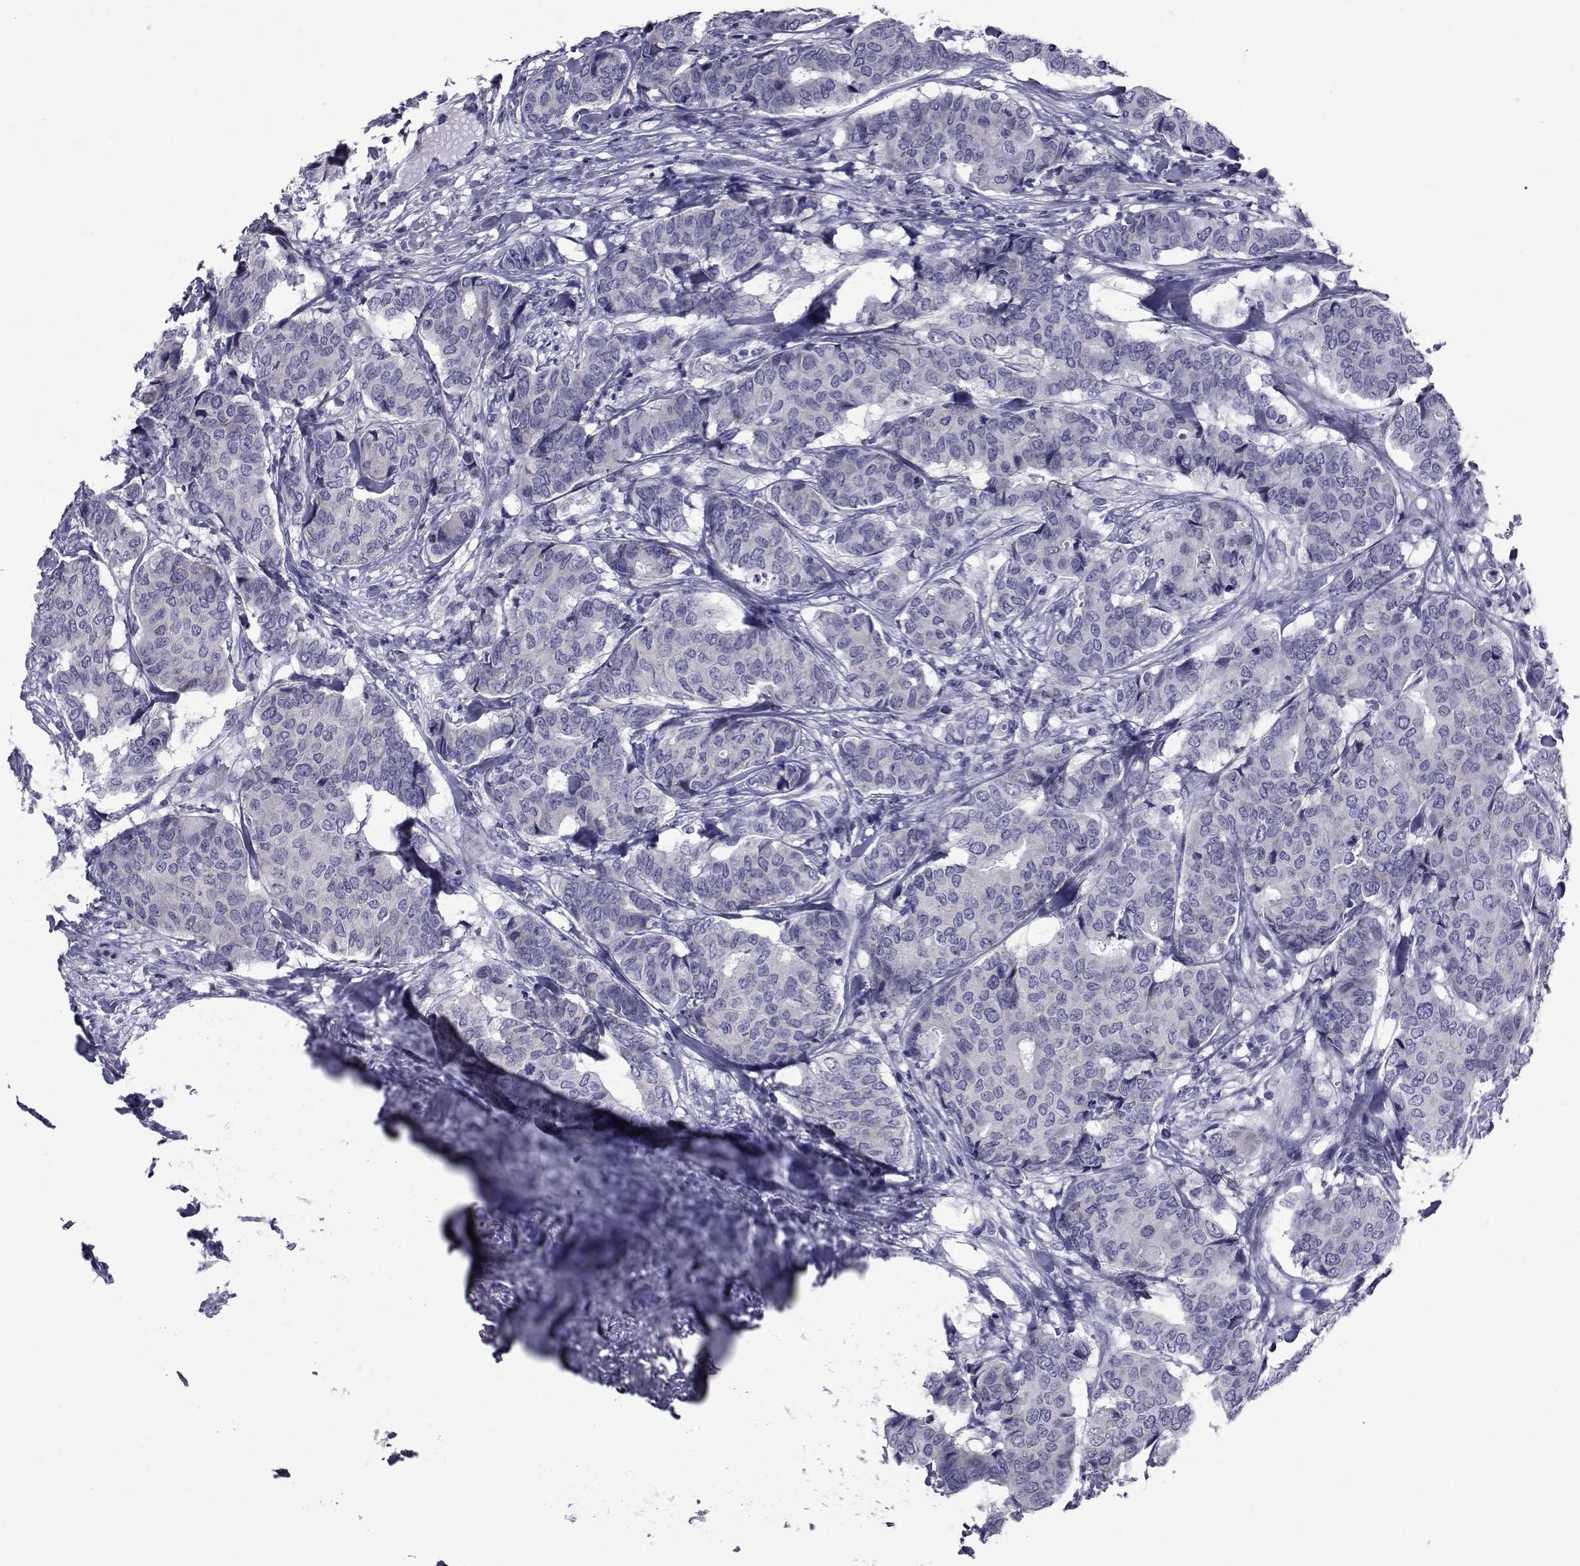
{"staining": {"intensity": "negative", "quantity": "none", "location": "none"}, "tissue": "breast cancer", "cell_type": "Tumor cells", "image_type": "cancer", "snomed": [{"axis": "morphology", "description": "Duct carcinoma"}, {"axis": "topography", "description": "Breast"}], "caption": "This is an immunohistochemistry (IHC) image of intraductal carcinoma (breast). There is no expression in tumor cells.", "gene": "GKAP1", "patient": {"sex": "female", "age": 75}}